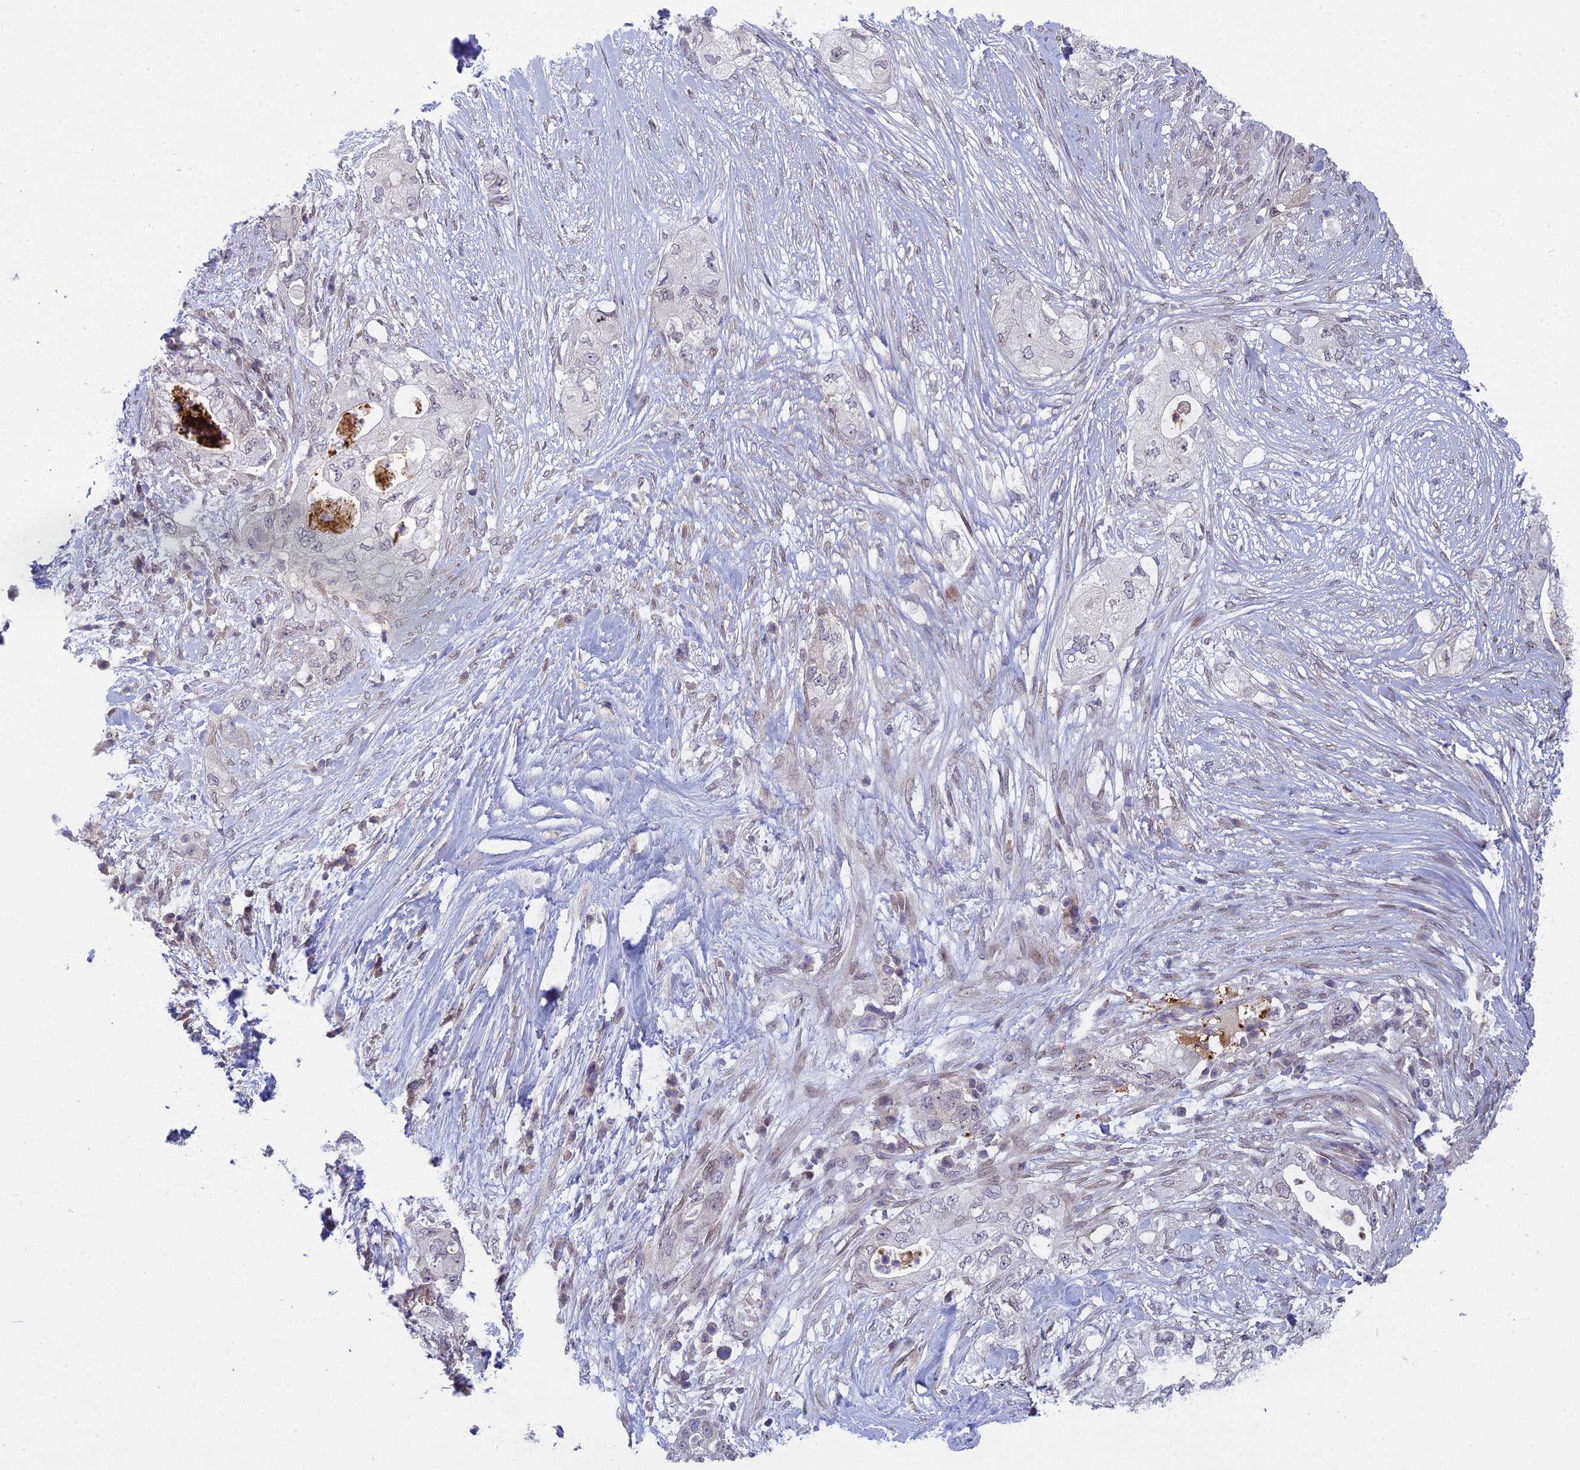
{"staining": {"intensity": "negative", "quantity": "none", "location": "none"}, "tissue": "pancreatic cancer", "cell_type": "Tumor cells", "image_type": "cancer", "snomed": [{"axis": "morphology", "description": "Adenocarcinoma, NOS"}, {"axis": "topography", "description": "Pancreas"}], "caption": "DAB (3,3'-diaminobenzidine) immunohistochemical staining of adenocarcinoma (pancreatic) demonstrates no significant staining in tumor cells.", "gene": "DTX2", "patient": {"sex": "female", "age": 73}}